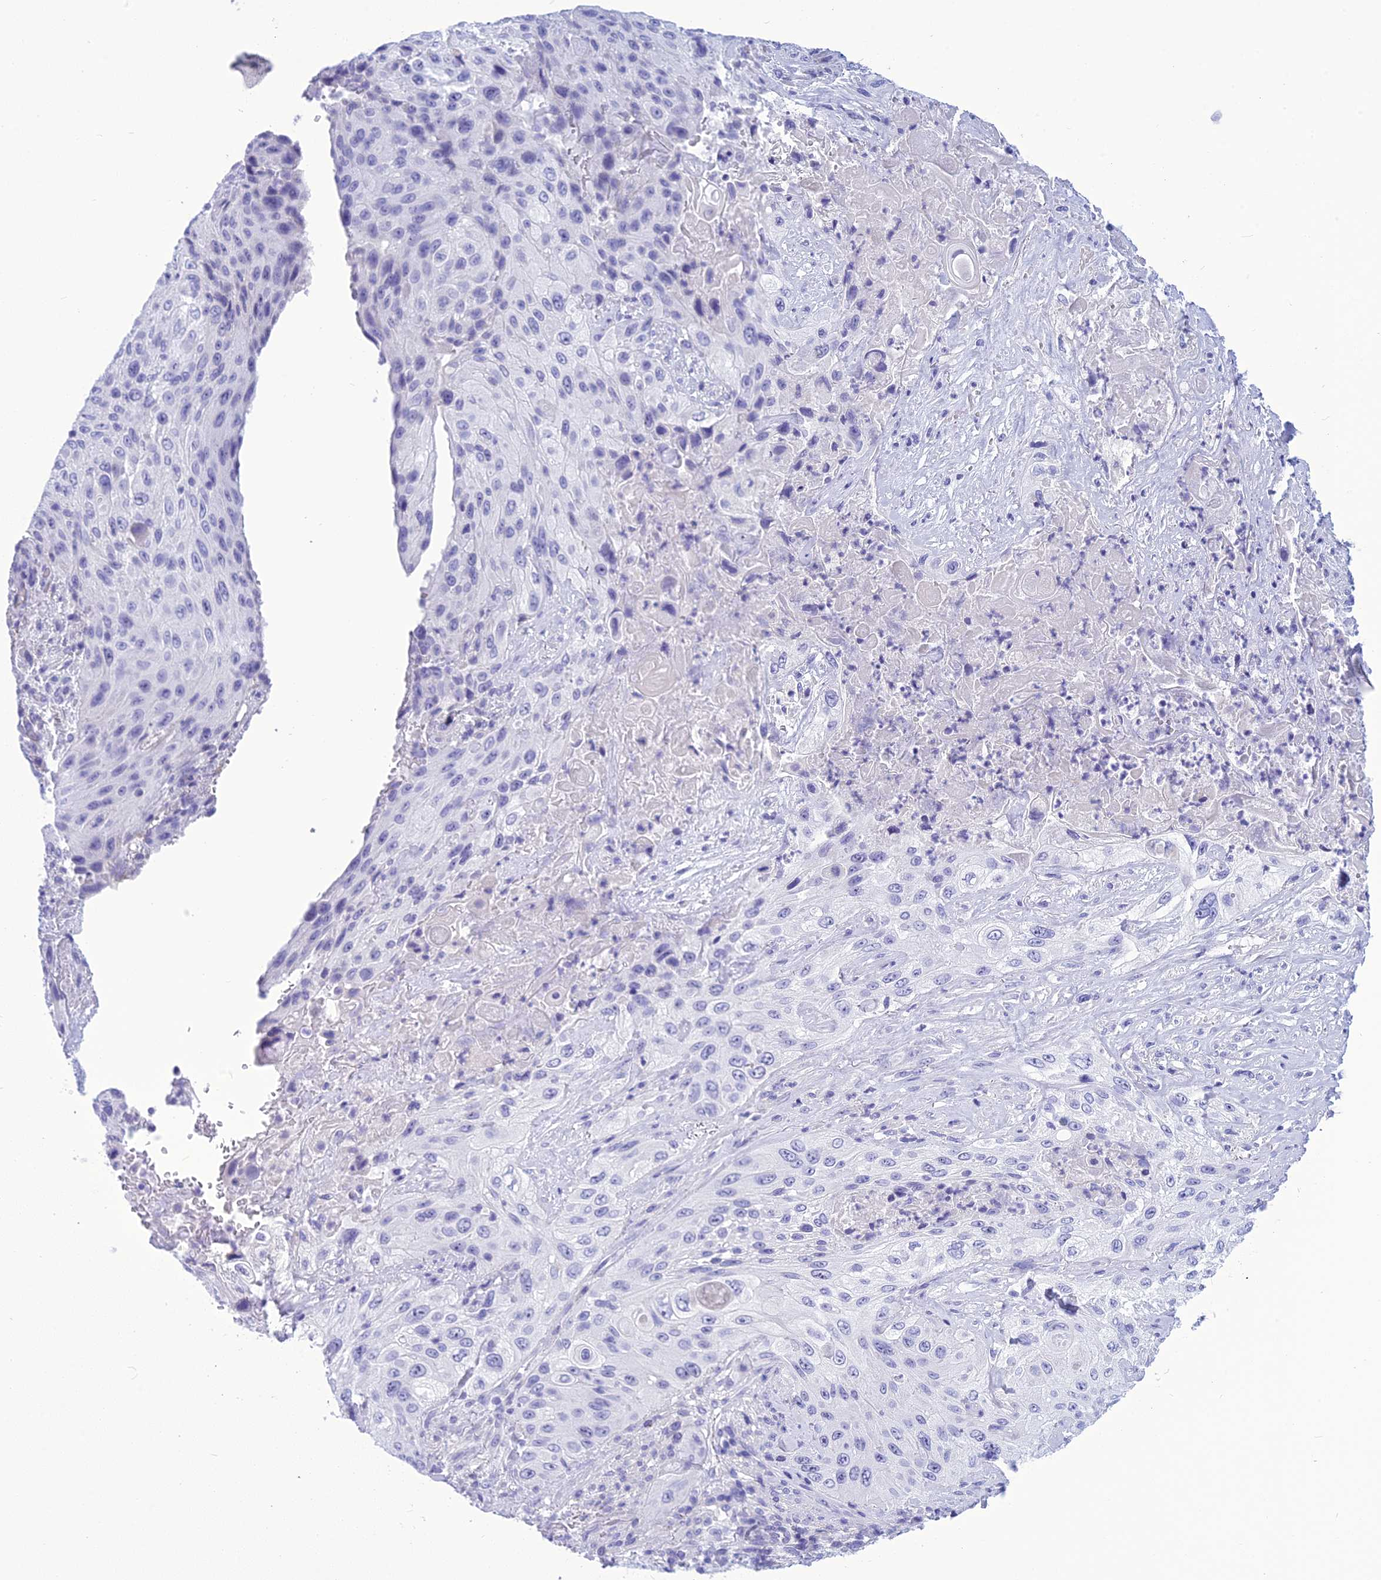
{"staining": {"intensity": "negative", "quantity": "none", "location": "none"}, "tissue": "cervical cancer", "cell_type": "Tumor cells", "image_type": "cancer", "snomed": [{"axis": "morphology", "description": "Squamous cell carcinoma, NOS"}, {"axis": "topography", "description": "Cervix"}], "caption": "An immunohistochemistry histopathology image of cervical cancer is shown. There is no staining in tumor cells of cervical cancer.", "gene": "BBS2", "patient": {"sex": "female", "age": 42}}